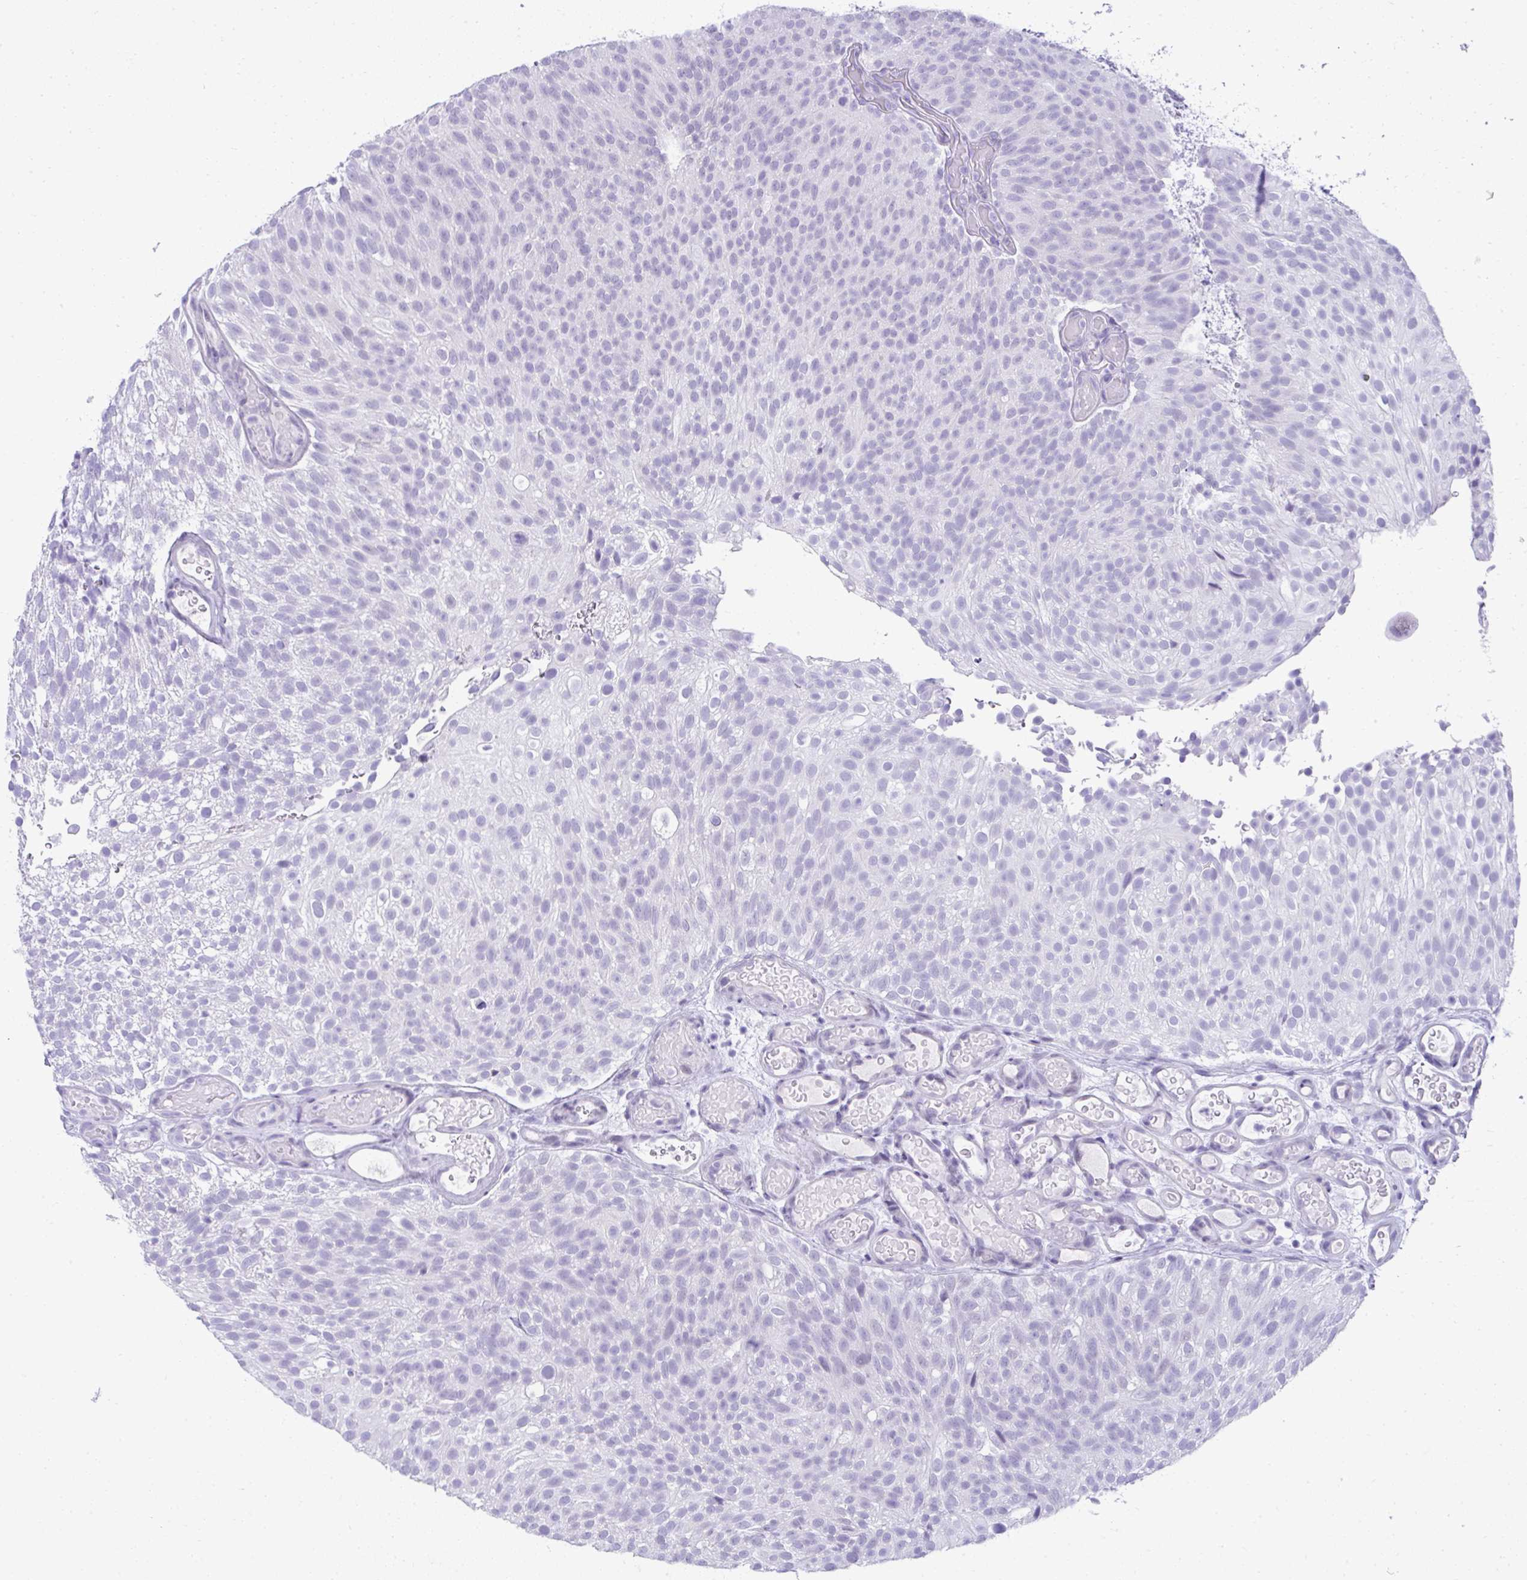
{"staining": {"intensity": "negative", "quantity": "none", "location": "none"}, "tissue": "urothelial cancer", "cell_type": "Tumor cells", "image_type": "cancer", "snomed": [{"axis": "morphology", "description": "Urothelial carcinoma, Low grade"}, {"axis": "topography", "description": "Urinary bladder"}], "caption": "Immunohistochemistry histopathology image of neoplastic tissue: human urothelial cancer stained with DAB displays no significant protein expression in tumor cells.", "gene": "RNF183", "patient": {"sex": "male", "age": 78}}